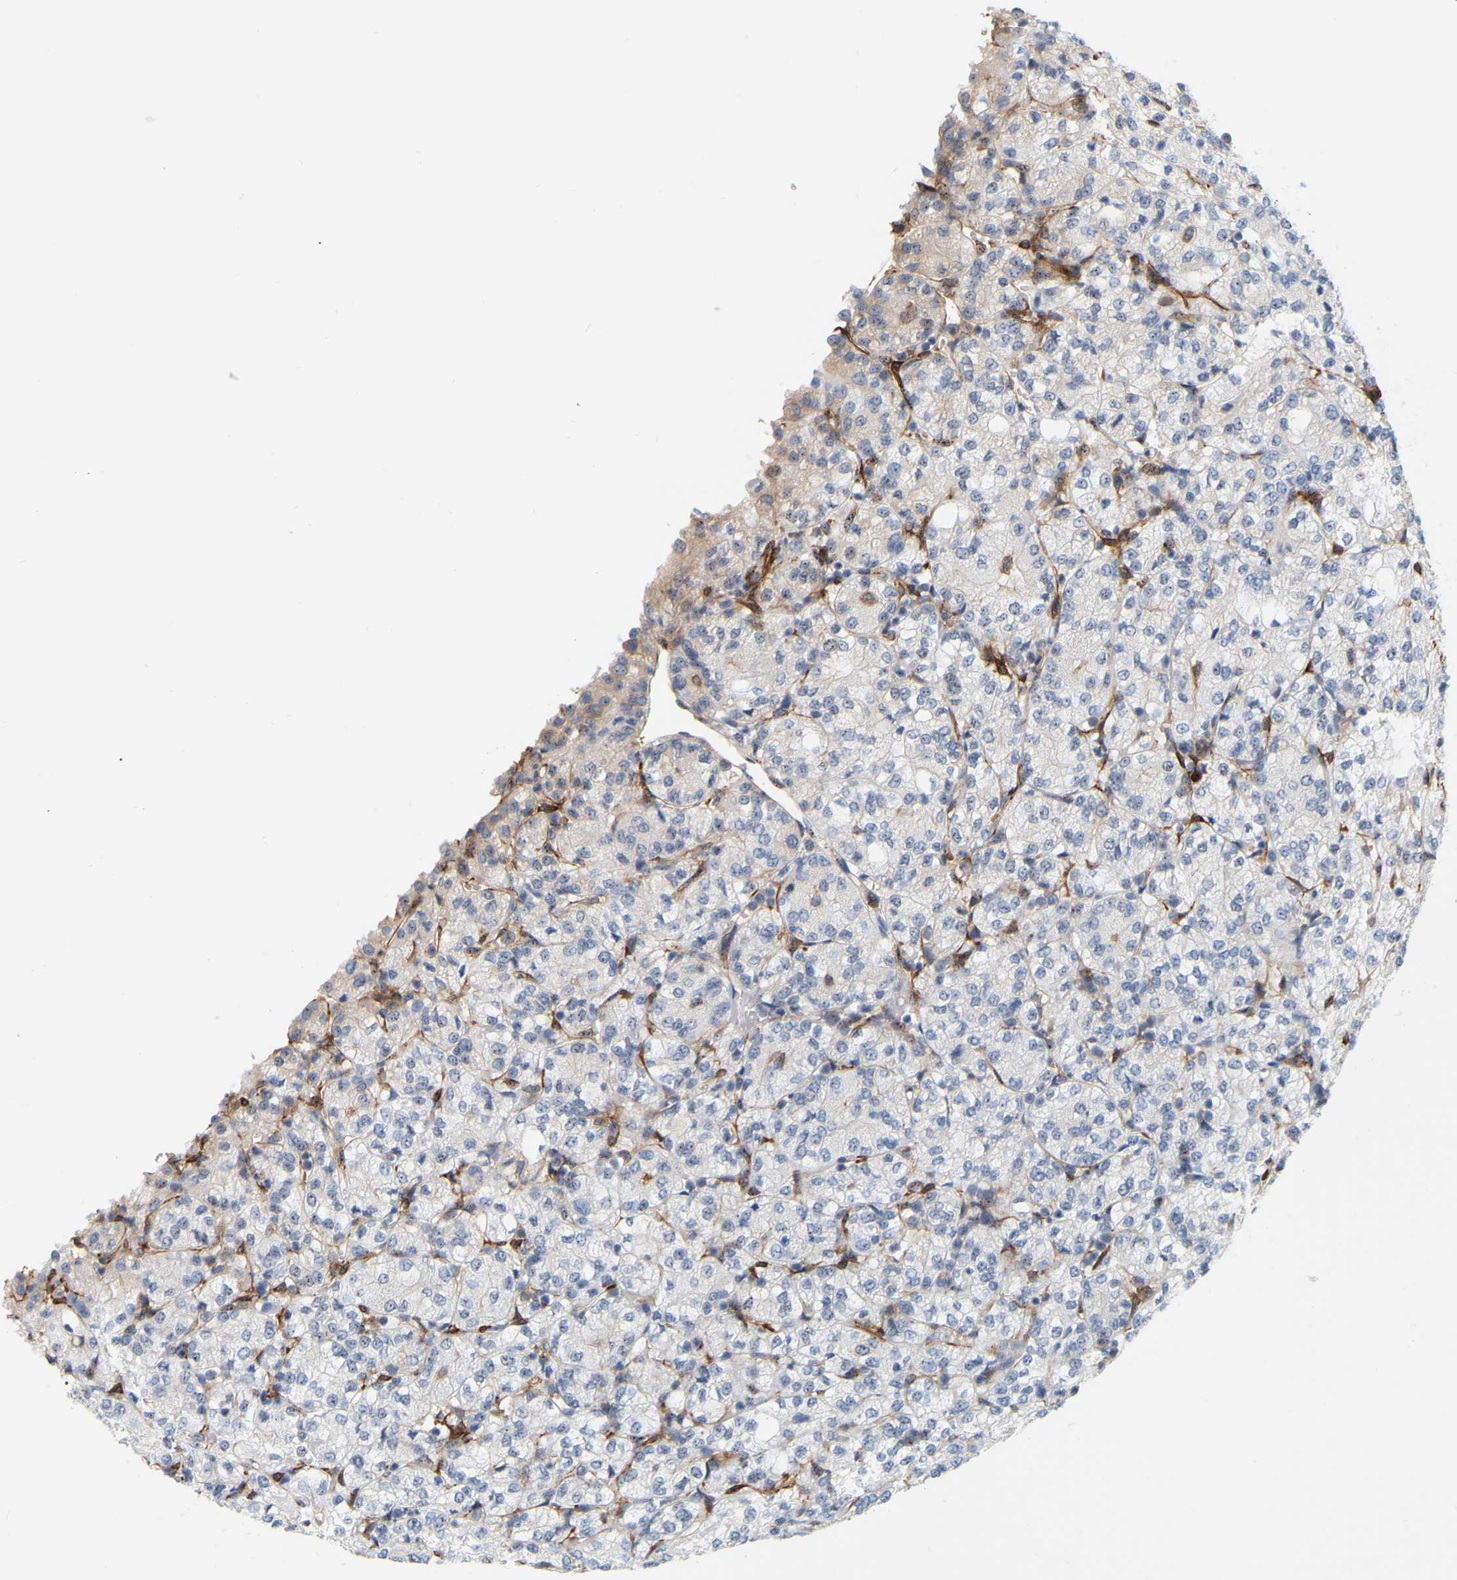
{"staining": {"intensity": "negative", "quantity": "none", "location": "none"}, "tissue": "renal cancer", "cell_type": "Tumor cells", "image_type": "cancer", "snomed": [{"axis": "morphology", "description": "Adenocarcinoma, NOS"}, {"axis": "topography", "description": "Kidney"}], "caption": "Tumor cells are negative for brown protein staining in adenocarcinoma (renal). The staining is performed using DAB brown chromogen with nuclei counter-stained in using hematoxylin.", "gene": "RAPH1", "patient": {"sex": "male", "age": 77}}